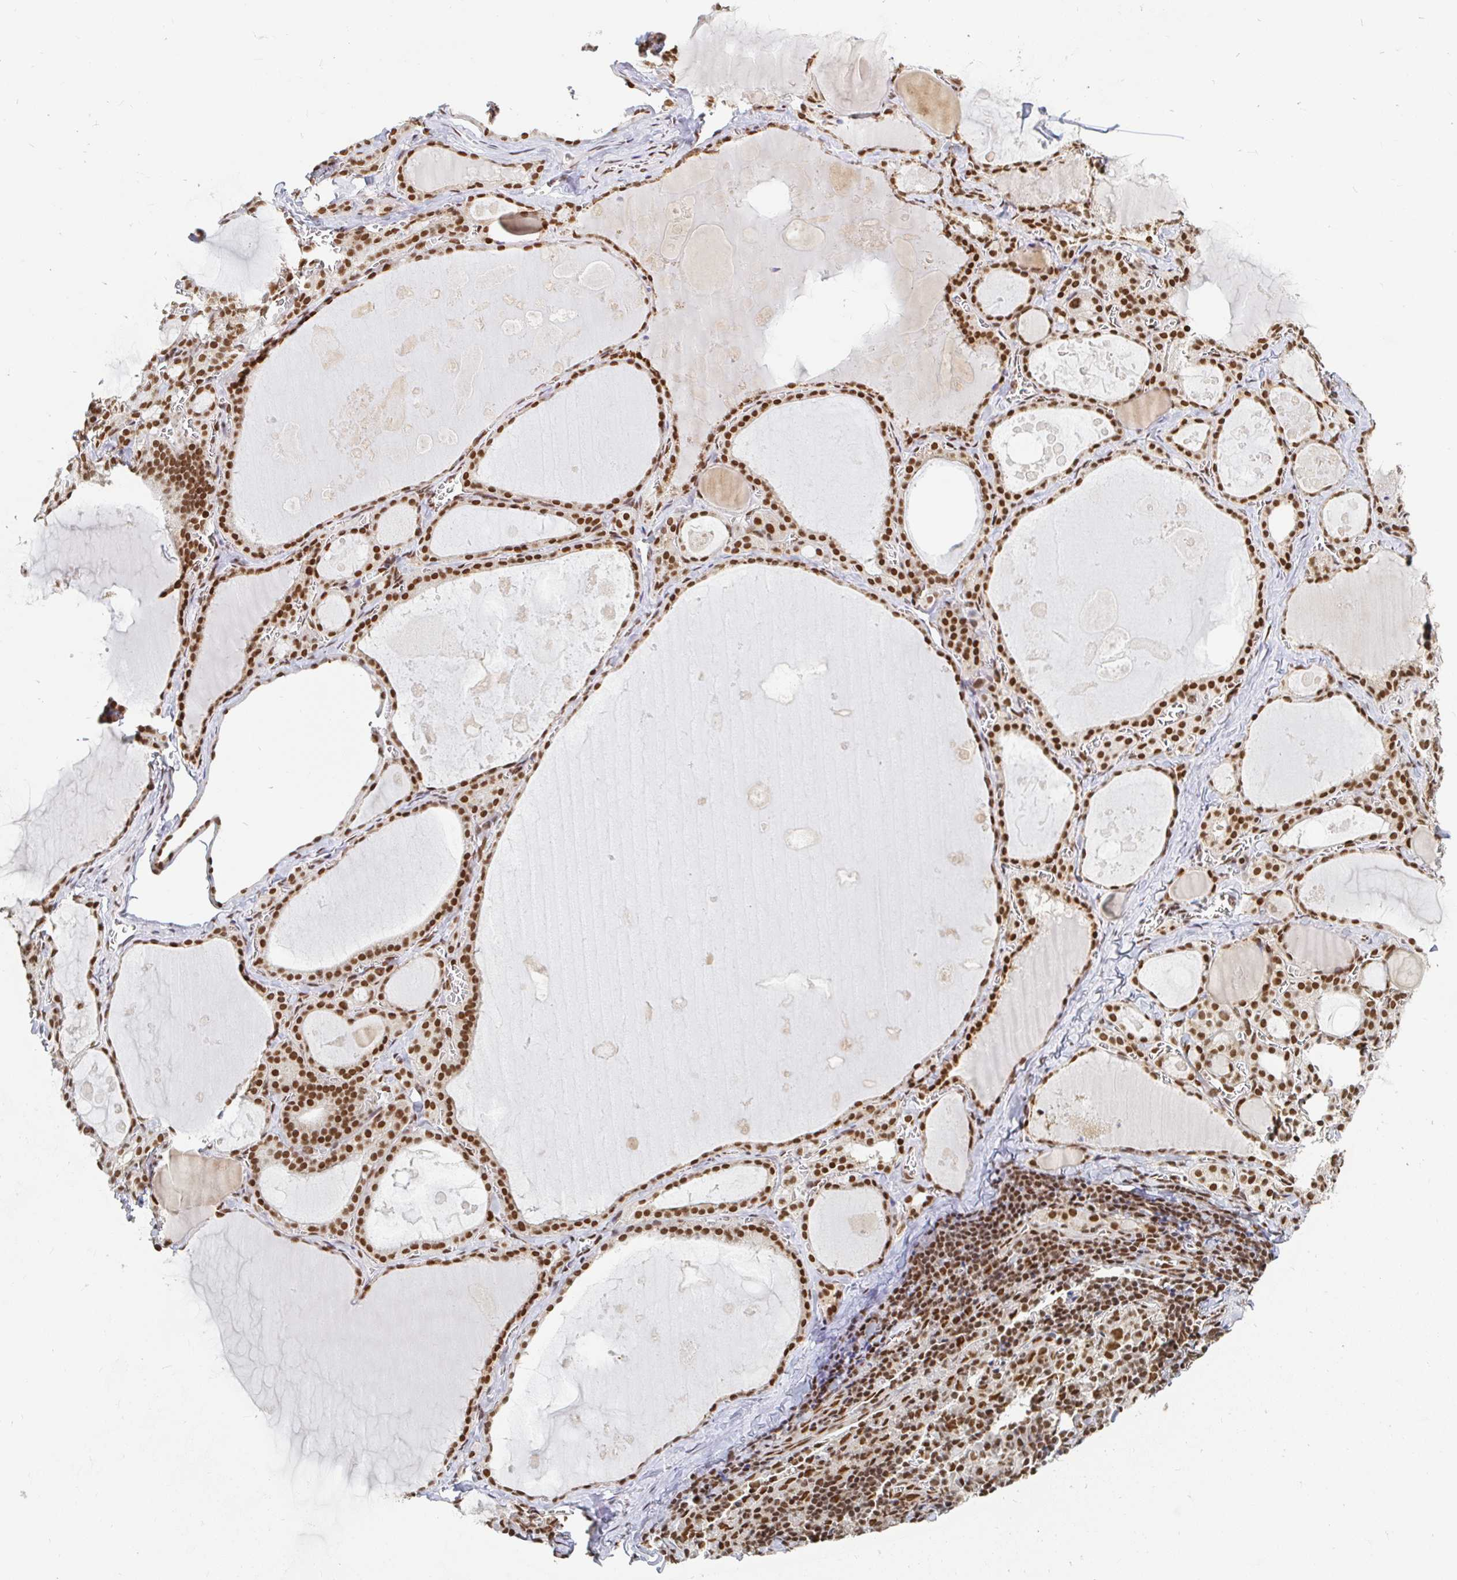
{"staining": {"intensity": "strong", "quantity": ">75%", "location": "nuclear"}, "tissue": "thyroid gland", "cell_type": "Glandular cells", "image_type": "normal", "snomed": [{"axis": "morphology", "description": "Normal tissue, NOS"}, {"axis": "topography", "description": "Thyroid gland"}], "caption": "The immunohistochemical stain shows strong nuclear expression in glandular cells of unremarkable thyroid gland. Ihc stains the protein of interest in brown and the nuclei are stained blue.", "gene": "RBMXL1", "patient": {"sex": "male", "age": 56}}